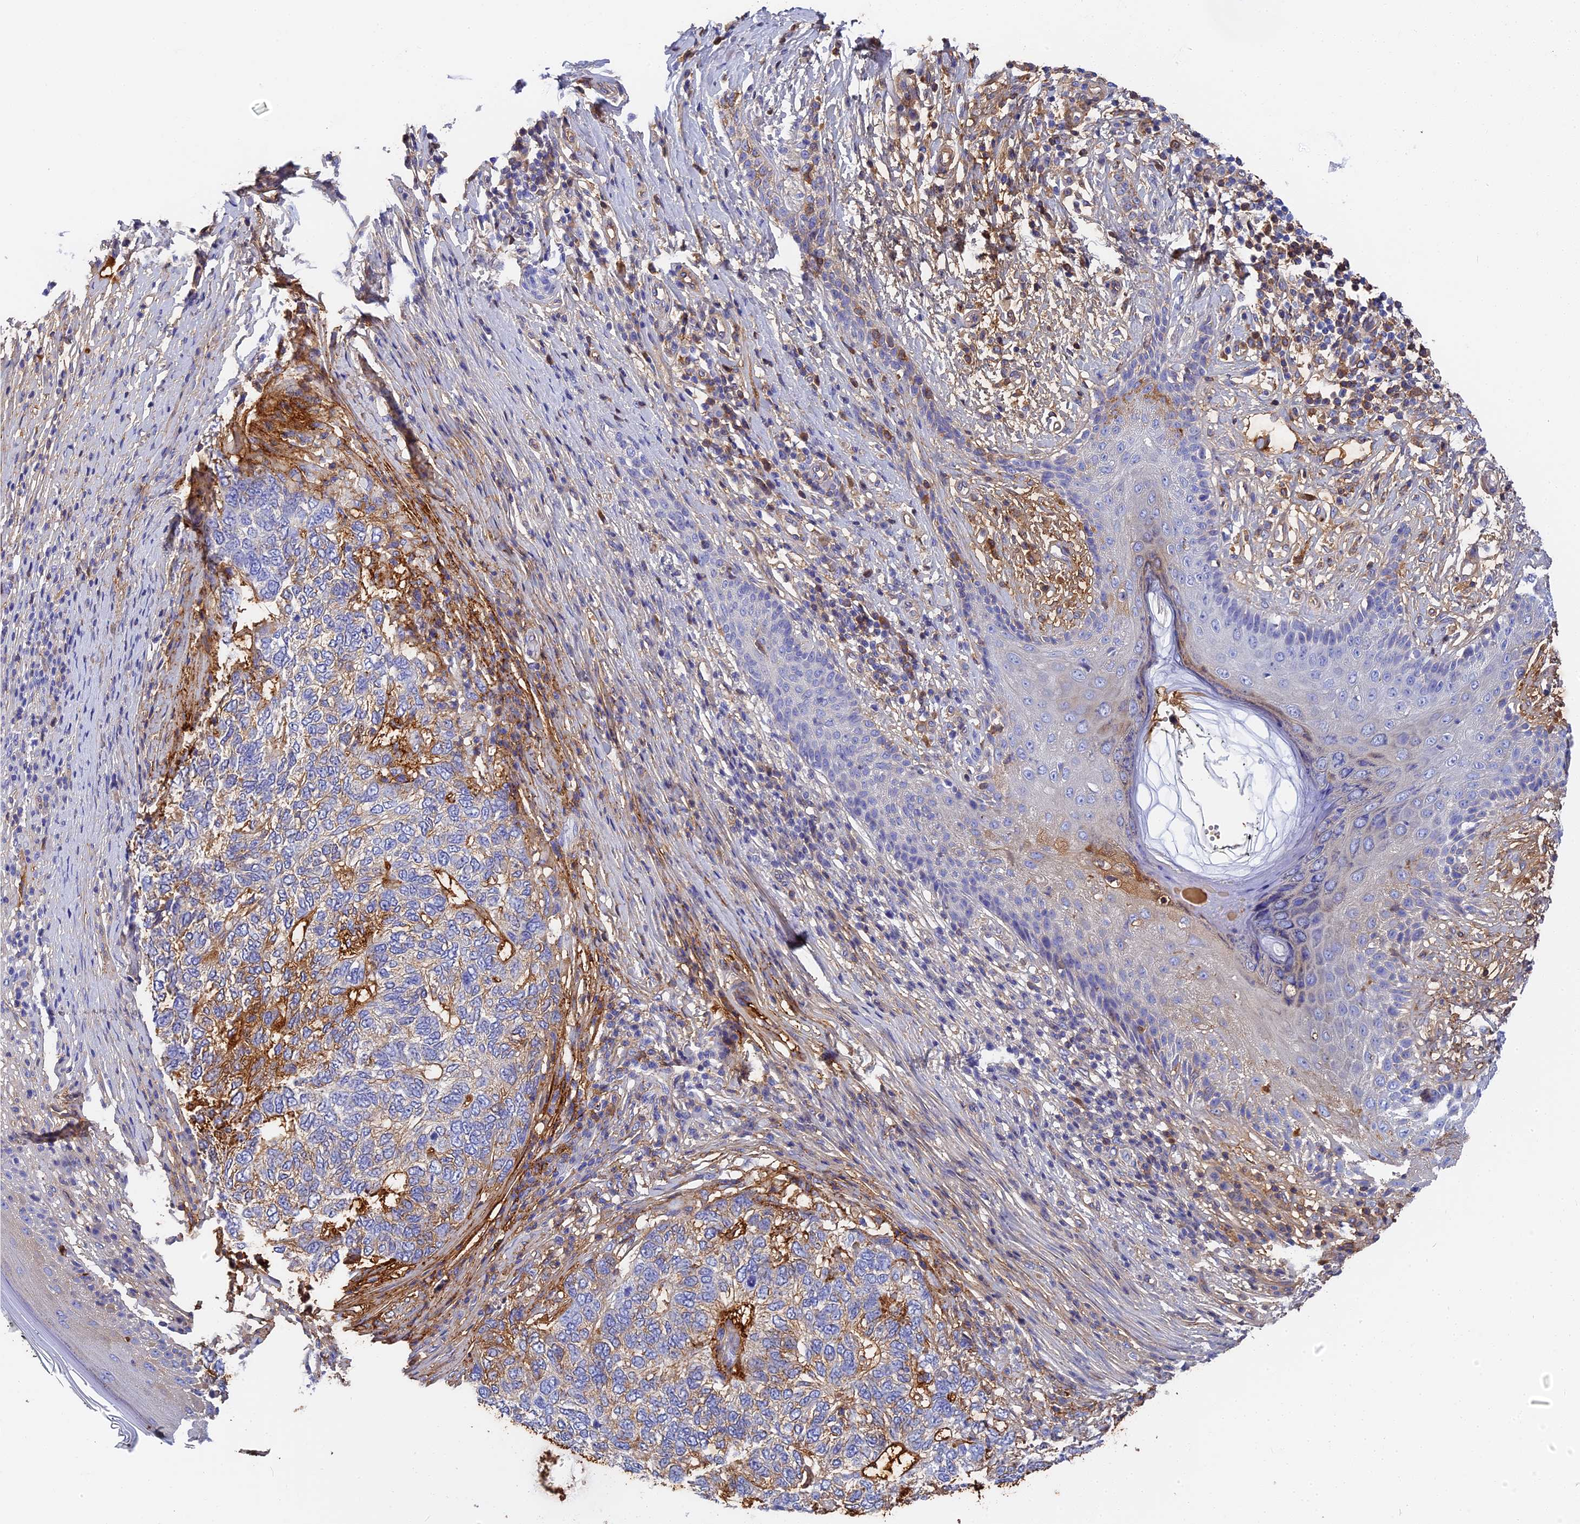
{"staining": {"intensity": "moderate", "quantity": "<25%", "location": "cytoplasmic/membranous"}, "tissue": "skin cancer", "cell_type": "Tumor cells", "image_type": "cancer", "snomed": [{"axis": "morphology", "description": "Basal cell carcinoma"}, {"axis": "topography", "description": "Skin"}], "caption": "Human skin cancer stained with a protein marker exhibits moderate staining in tumor cells.", "gene": "ITIH1", "patient": {"sex": "female", "age": 65}}